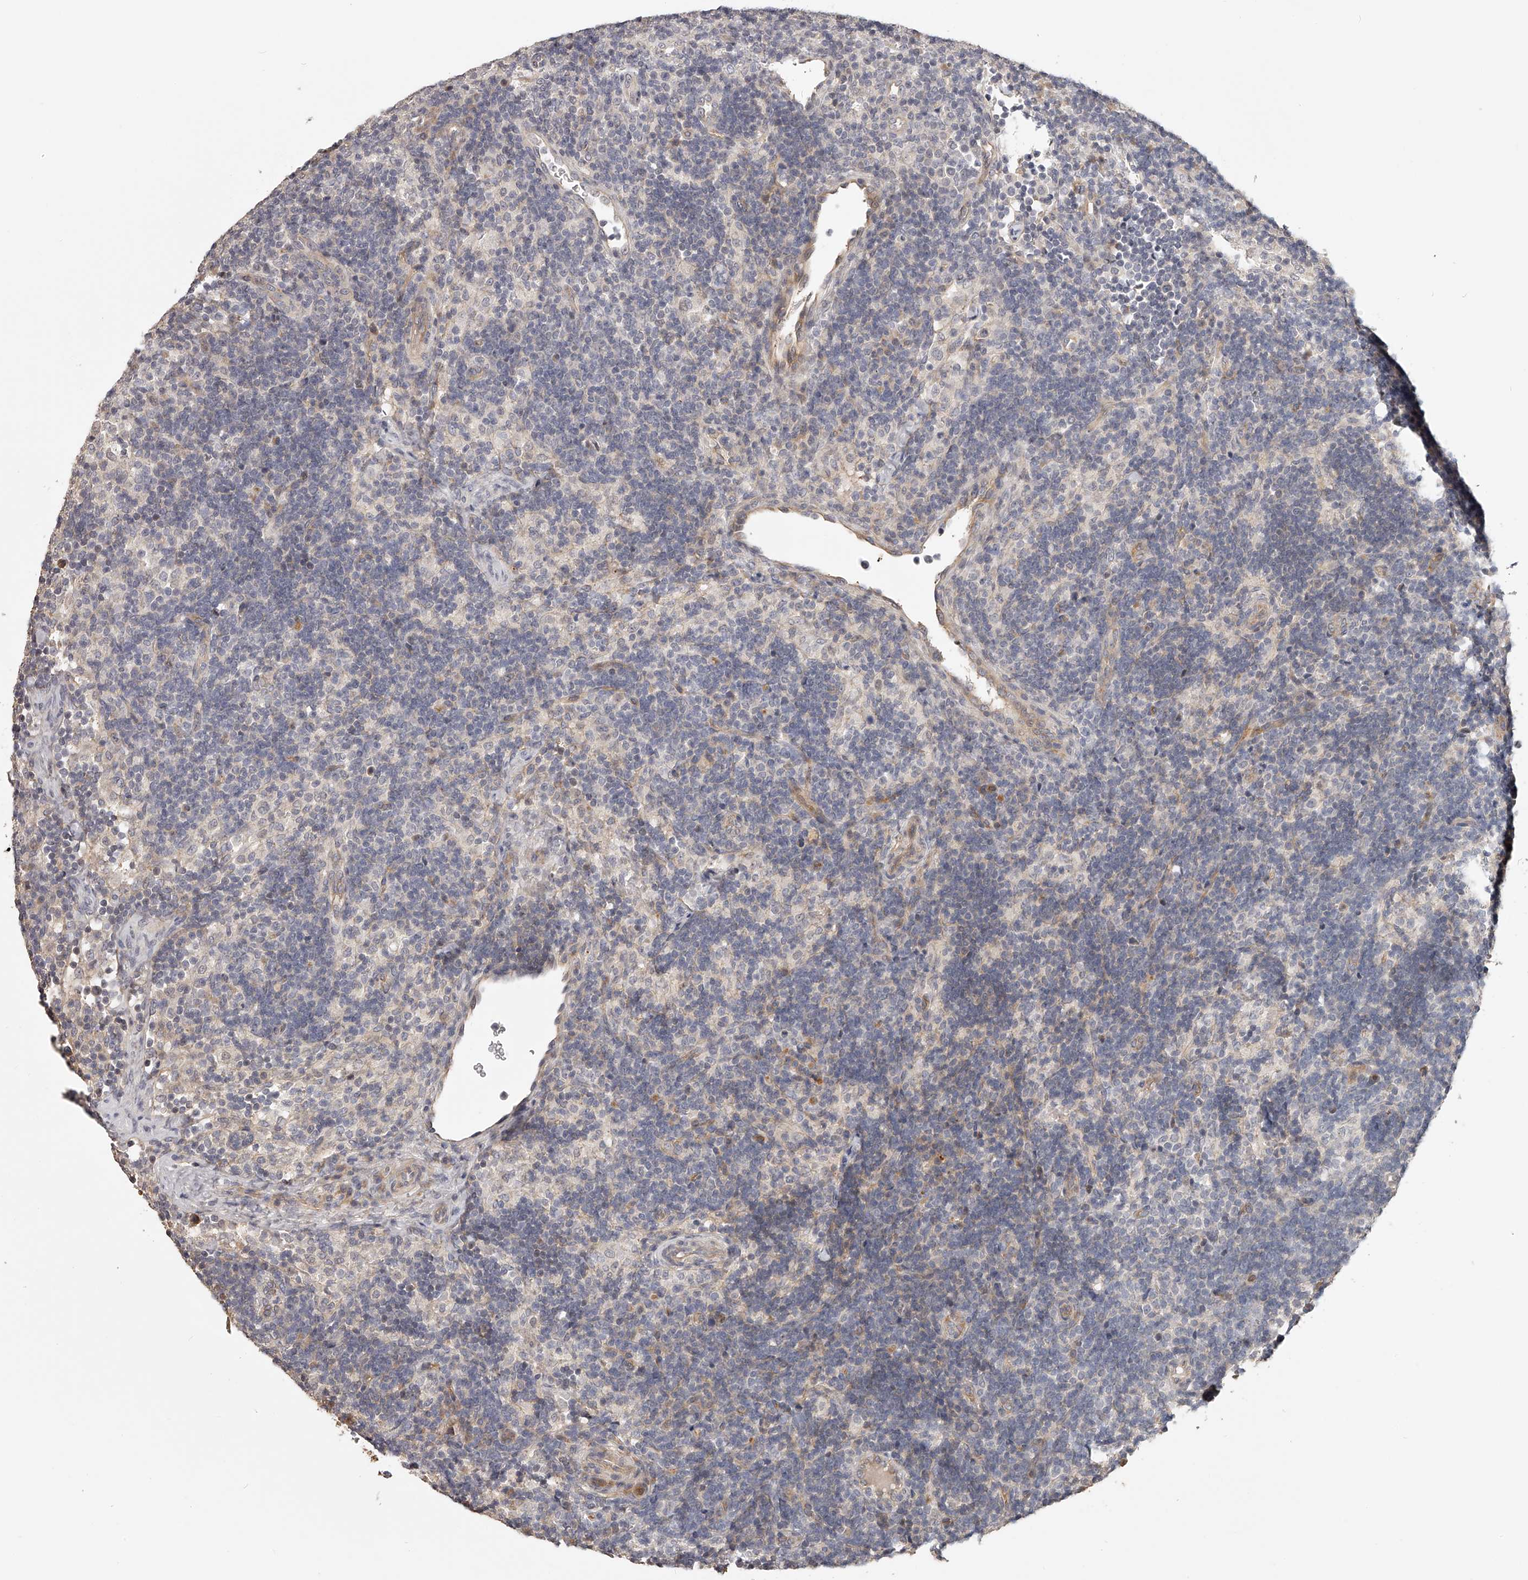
{"staining": {"intensity": "weak", "quantity": ">75%", "location": "cytoplasmic/membranous"}, "tissue": "lymph node", "cell_type": "Germinal center cells", "image_type": "normal", "snomed": [{"axis": "morphology", "description": "Normal tissue, NOS"}, {"axis": "topography", "description": "Lymph node"}], "caption": "Approximately >75% of germinal center cells in normal human lymph node display weak cytoplasmic/membranous protein positivity as visualized by brown immunohistochemical staining.", "gene": "ZNF582", "patient": {"sex": "female", "age": 22}}